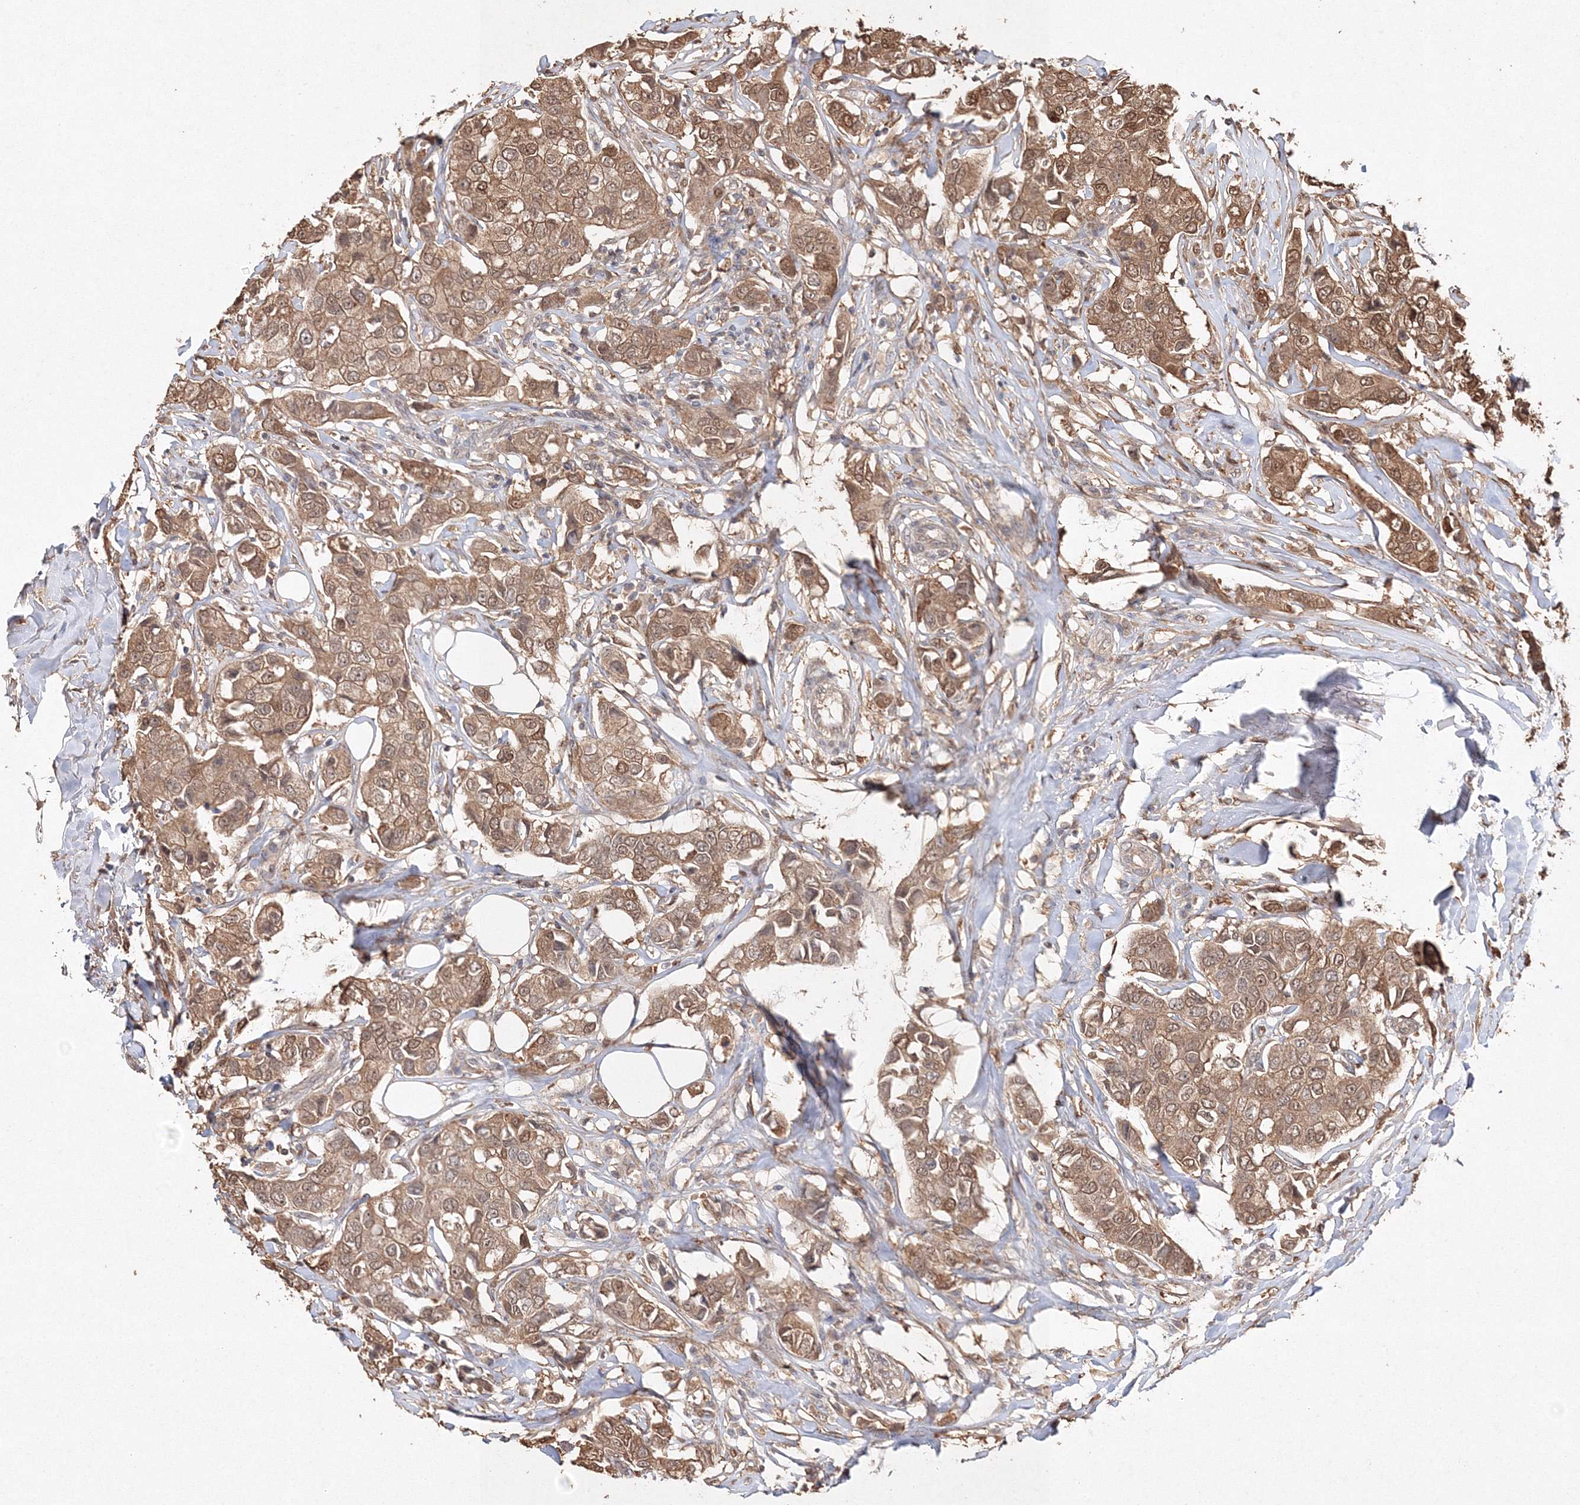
{"staining": {"intensity": "moderate", "quantity": ">75%", "location": "cytoplasmic/membranous,nuclear"}, "tissue": "breast cancer", "cell_type": "Tumor cells", "image_type": "cancer", "snomed": [{"axis": "morphology", "description": "Duct carcinoma"}, {"axis": "topography", "description": "Breast"}], "caption": "An image of human breast cancer (invasive ductal carcinoma) stained for a protein displays moderate cytoplasmic/membranous and nuclear brown staining in tumor cells.", "gene": "S100A11", "patient": {"sex": "female", "age": 80}}